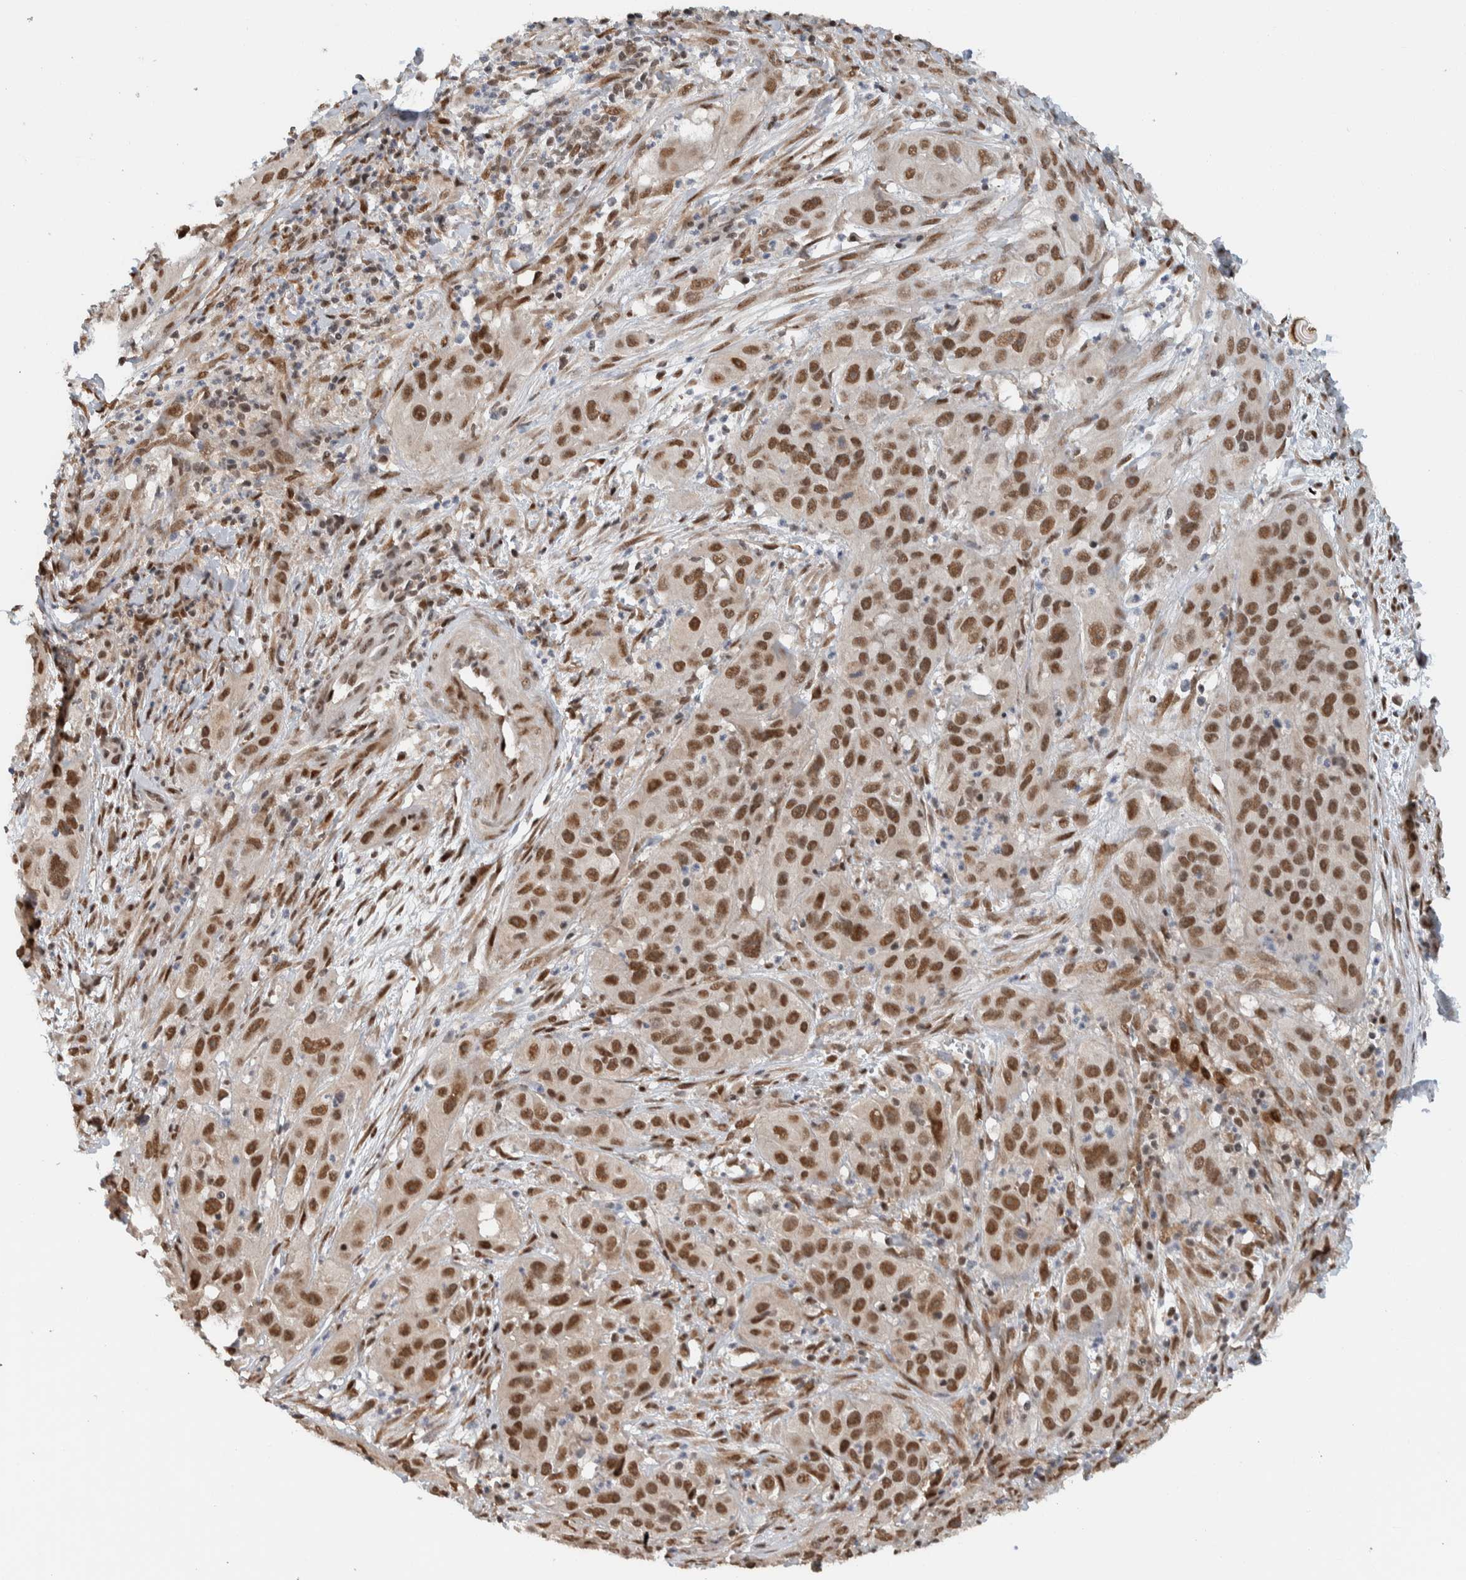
{"staining": {"intensity": "moderate", "quantity": ">75%", "location": "nuclear"}, "tissue": "cervical cancer", "cell_type": "Tumor cells", "image_type": "cancer", "snomed": [{"axis": "morphology", "description": "Squamous cell carcinoma, NOS"}, {"axis": "topography", "description": "Cervix"}], "caption": "Cervical cancer was stained to show a protein in brown. There is medium levels of moderate nuclear positivity in approximately >75% of tumor cells.", "gene": "TNRC18", "patient": {"sex": "female", "age": 32}}